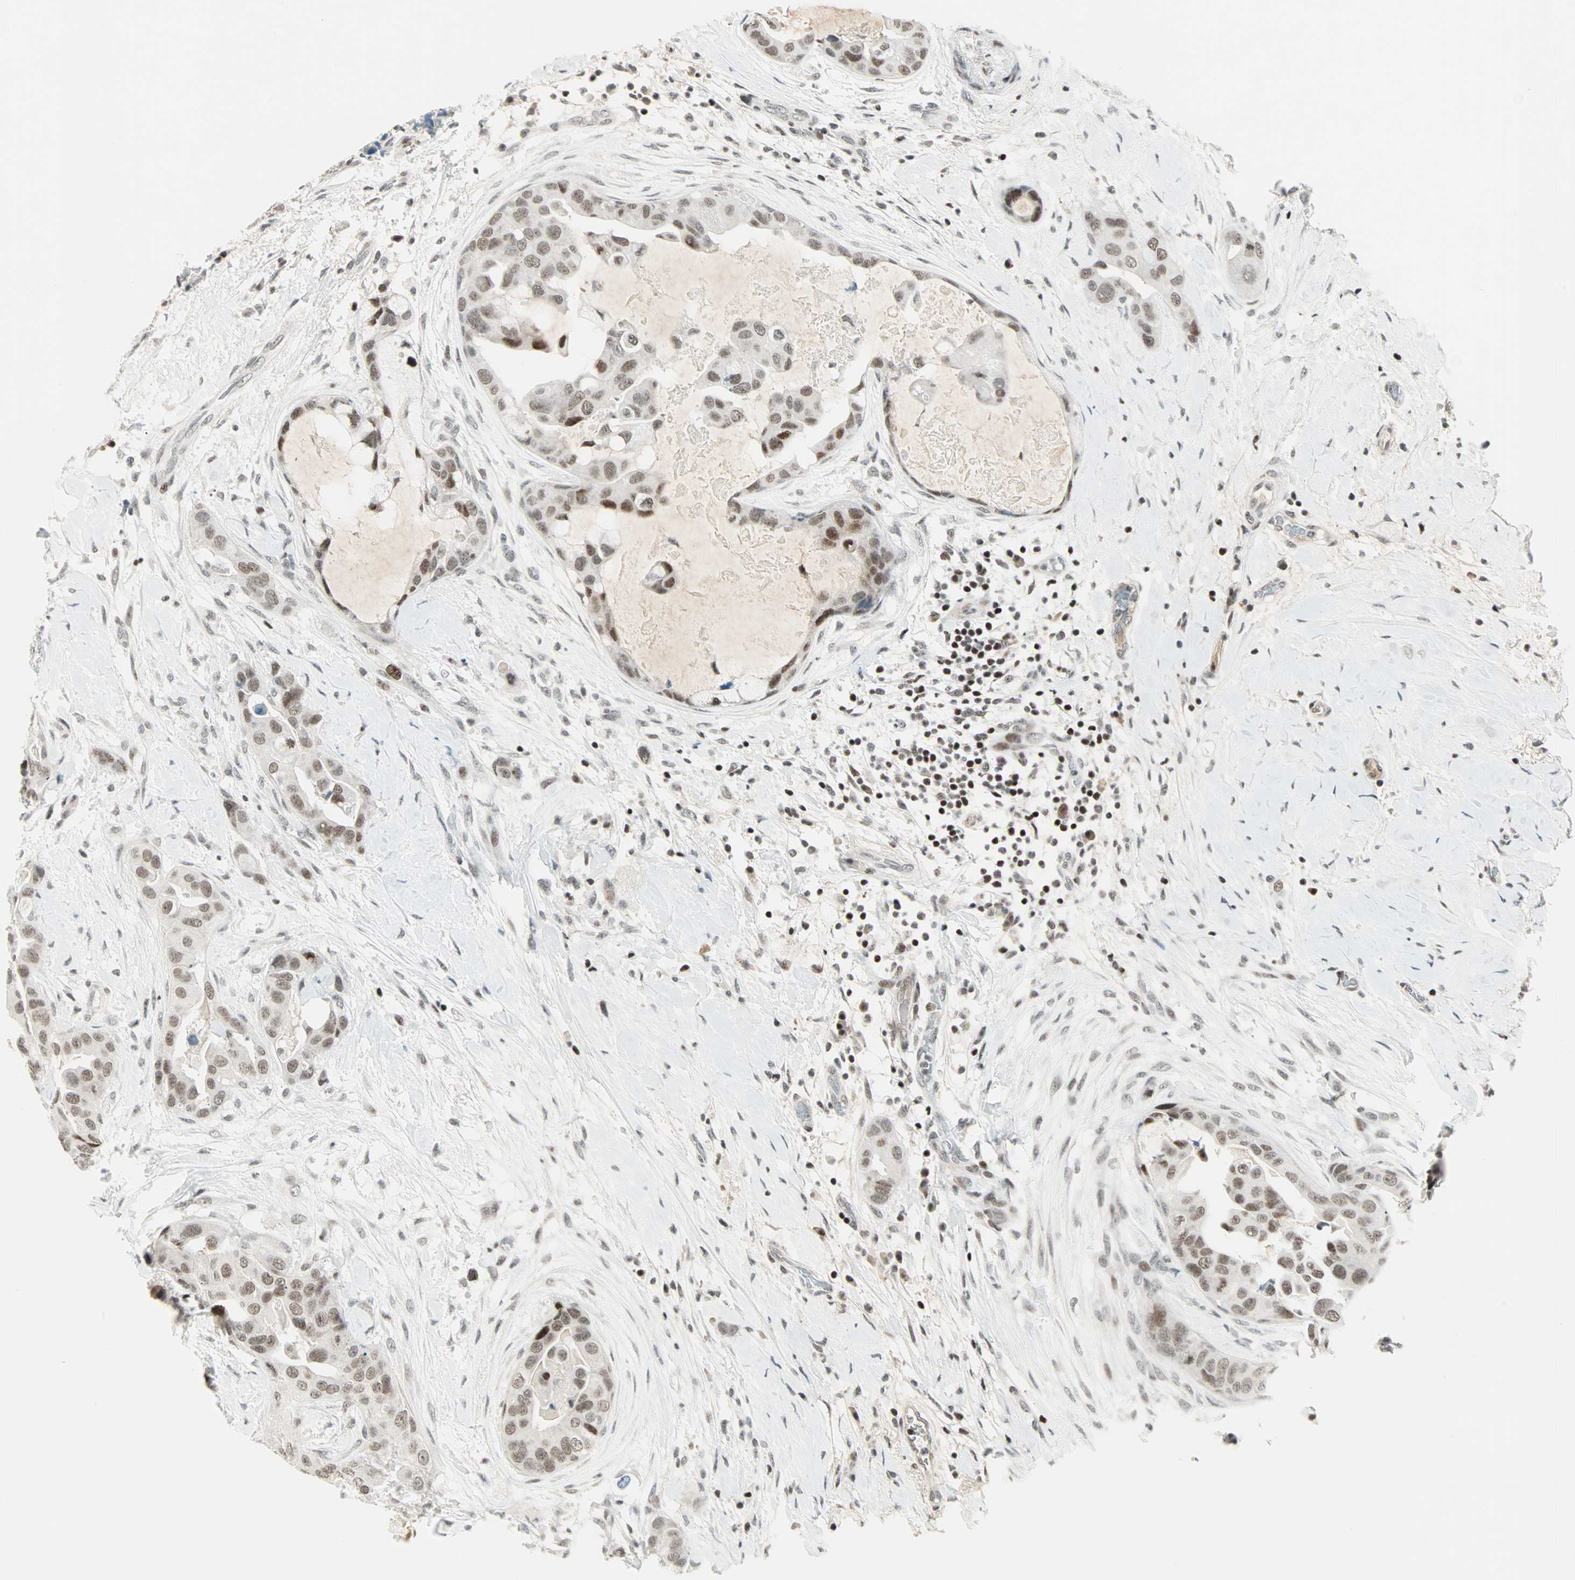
{"staining": {"intensity": "weak", "quantity": ">75%", "location": "nuclear"}, "tissue": "breast cancer", "cell_type": "Tumor cells", "image_type": "cancer", "snomed": [{"axis": "morphology", "description": "Duct carcinoma"}, {"axis": "topography", "description": "Breast"}], "caption": "Breast infiltrating ductal carcinoma stained with immunohistochemistry (IHC) displays weak nuclear expression in approximately >75% of tumor cells.", "gene": "SIN3A", "patient": {"sex": "female", "age": 40}}